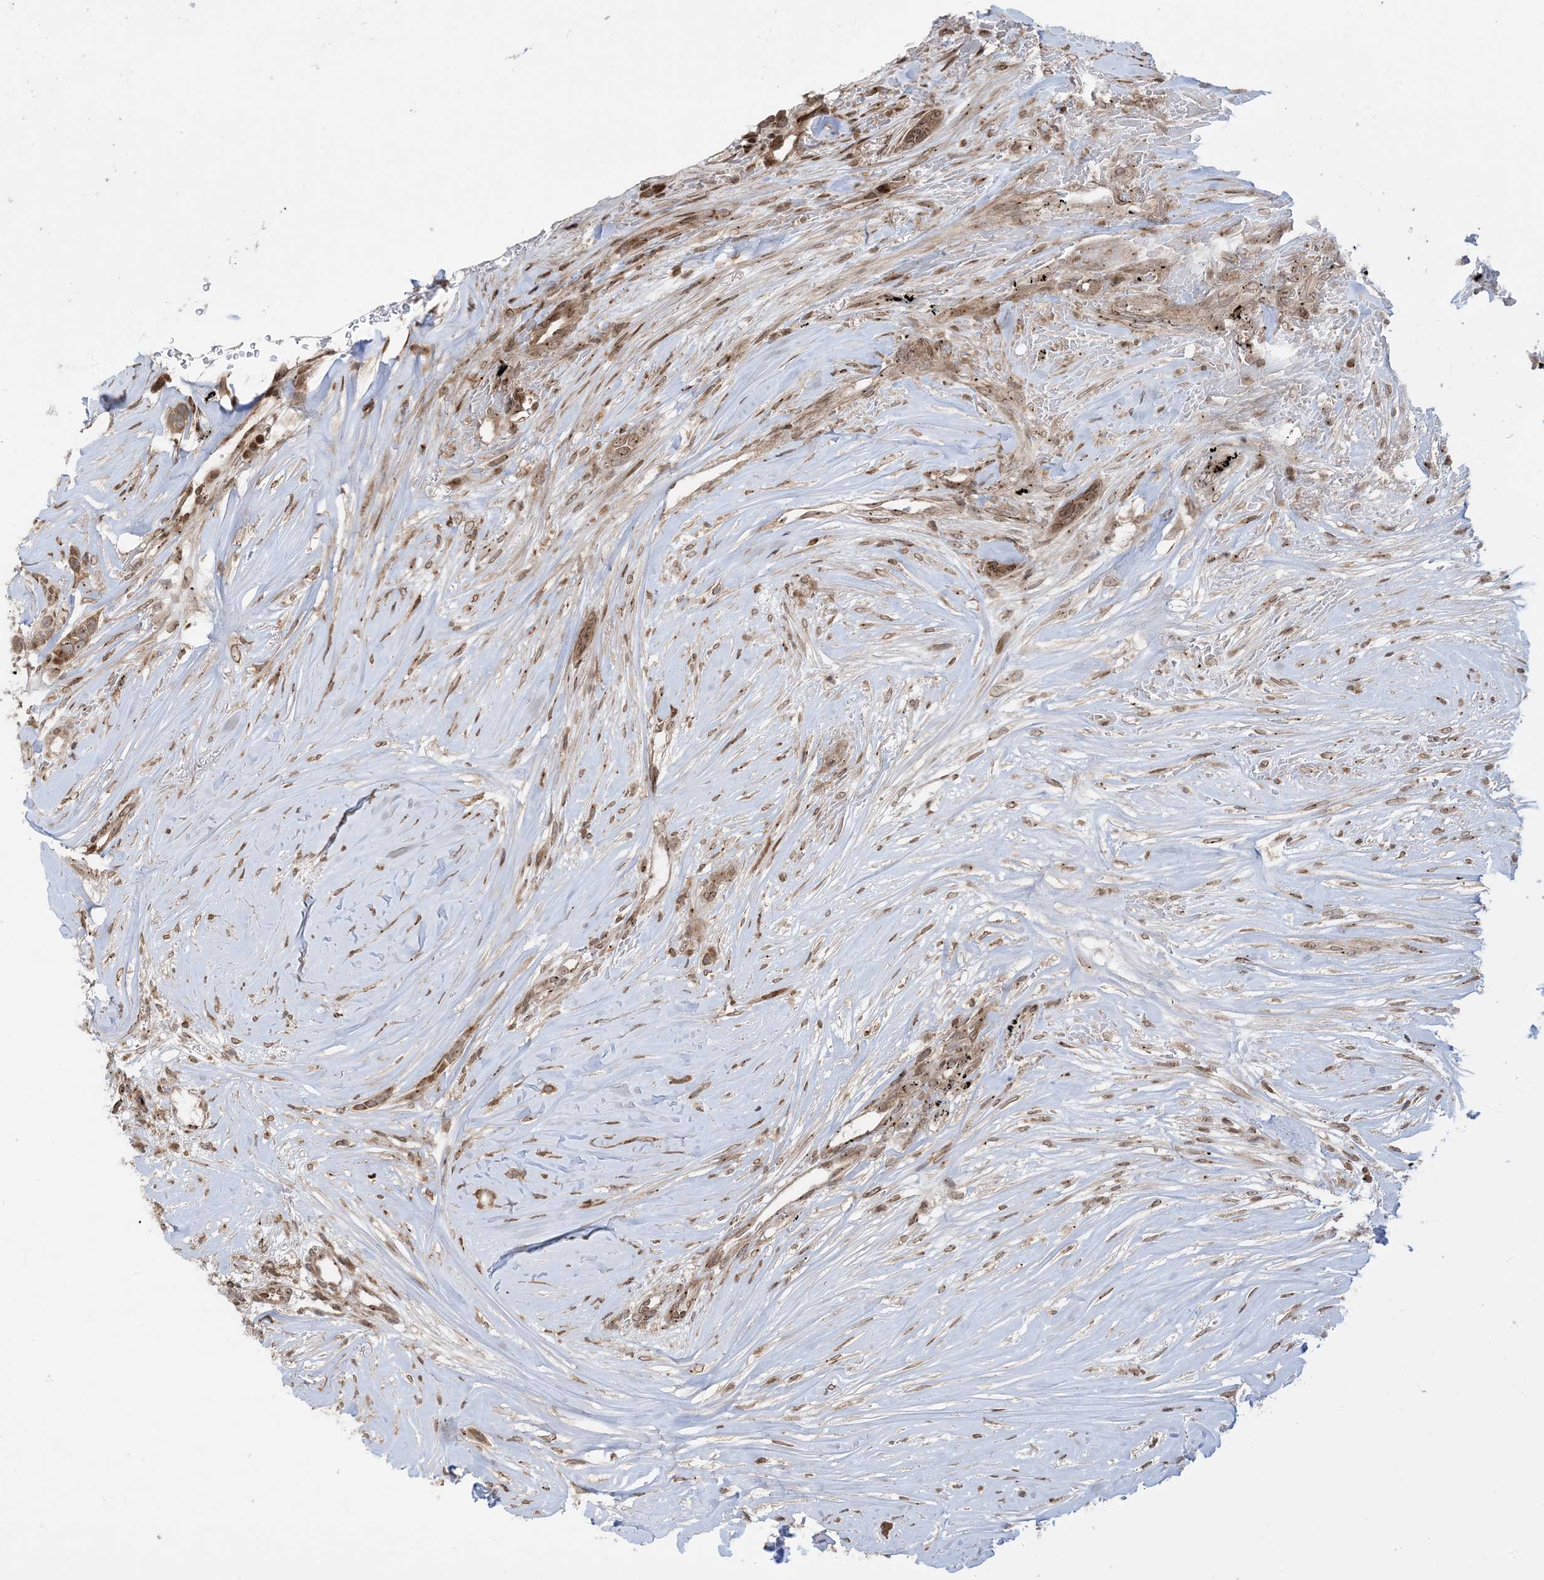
{"staining": {"intensity": "moderate", "quantity": ">75%", "location": "cytoplasmic/membranous"}, "tissue": "breast cancer", "cell_type": "Tumor cells", "image_type": "cancer", "snomed": [{"axis": "morphology", "description": "Lobular carcinoma"}, {"axis": "topography", "description": "Breast"}], "caption": "Immunohistochemical staining of human lobular carcinoma (breast) shows moderate cytoplasmic/membranous protein expression in about >75% of tumor cells.", "gene": "CASP4", "patient": {"sex": "female", "age": 51}}